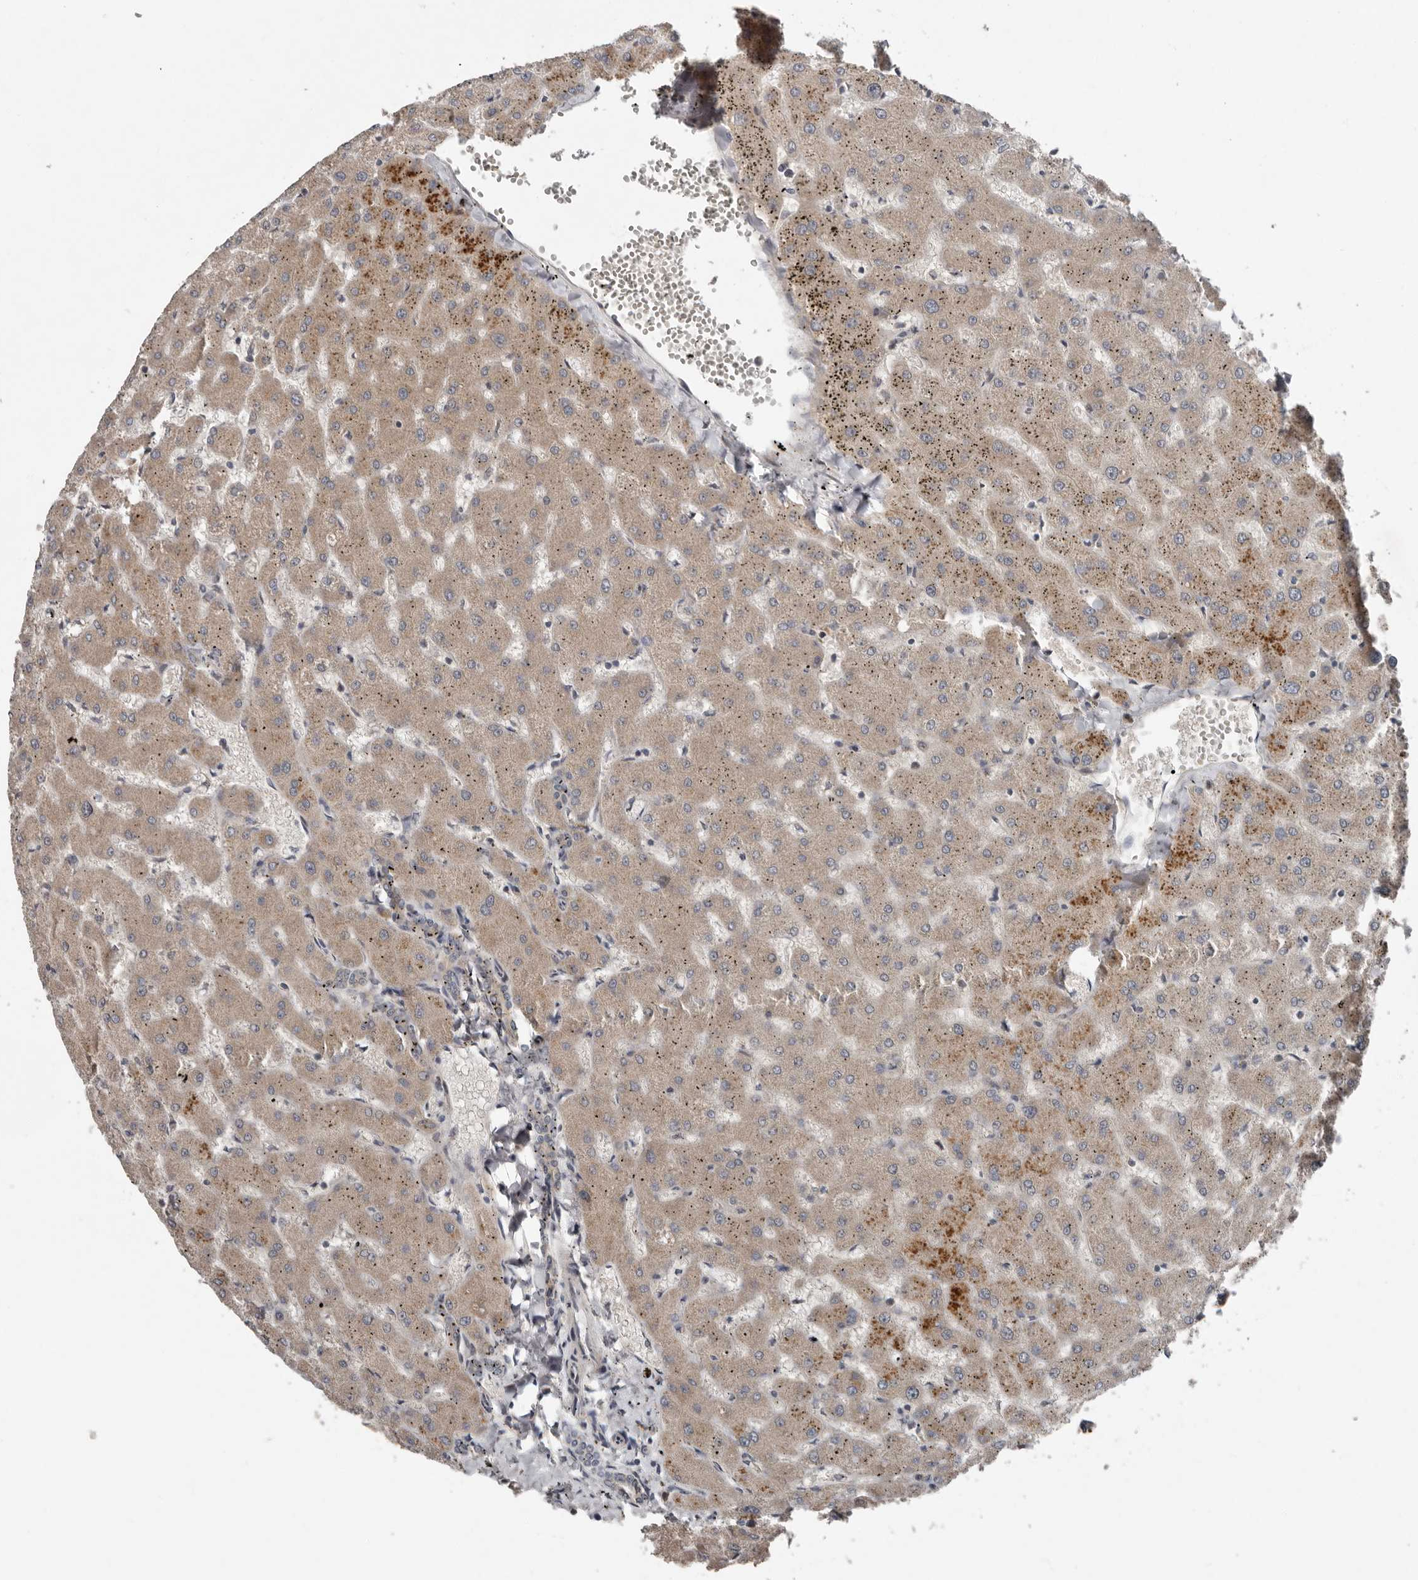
{"staining": {"intensity": "weak", "quantity": "<25%", "location": "cytoplasmic/membranous"}, "tissue": "liver", "cell_type": "Cholangiocytes", "image_type": "normal", "snomed": [{"axis": "morphology", "description": "Normal tissue, NOS"}, {"axis": "topography", "description": "Liver"}], "caption": "Protein analysis of unremarkable liver displays no significant positivity in cholangiocytes. Brightfield microscopy of IHC stained with DAB (brown) and hematoxylin (blue), captured at high magnification.", "gene": "CHML", "patient": {"sex": "female", "age": 63}}